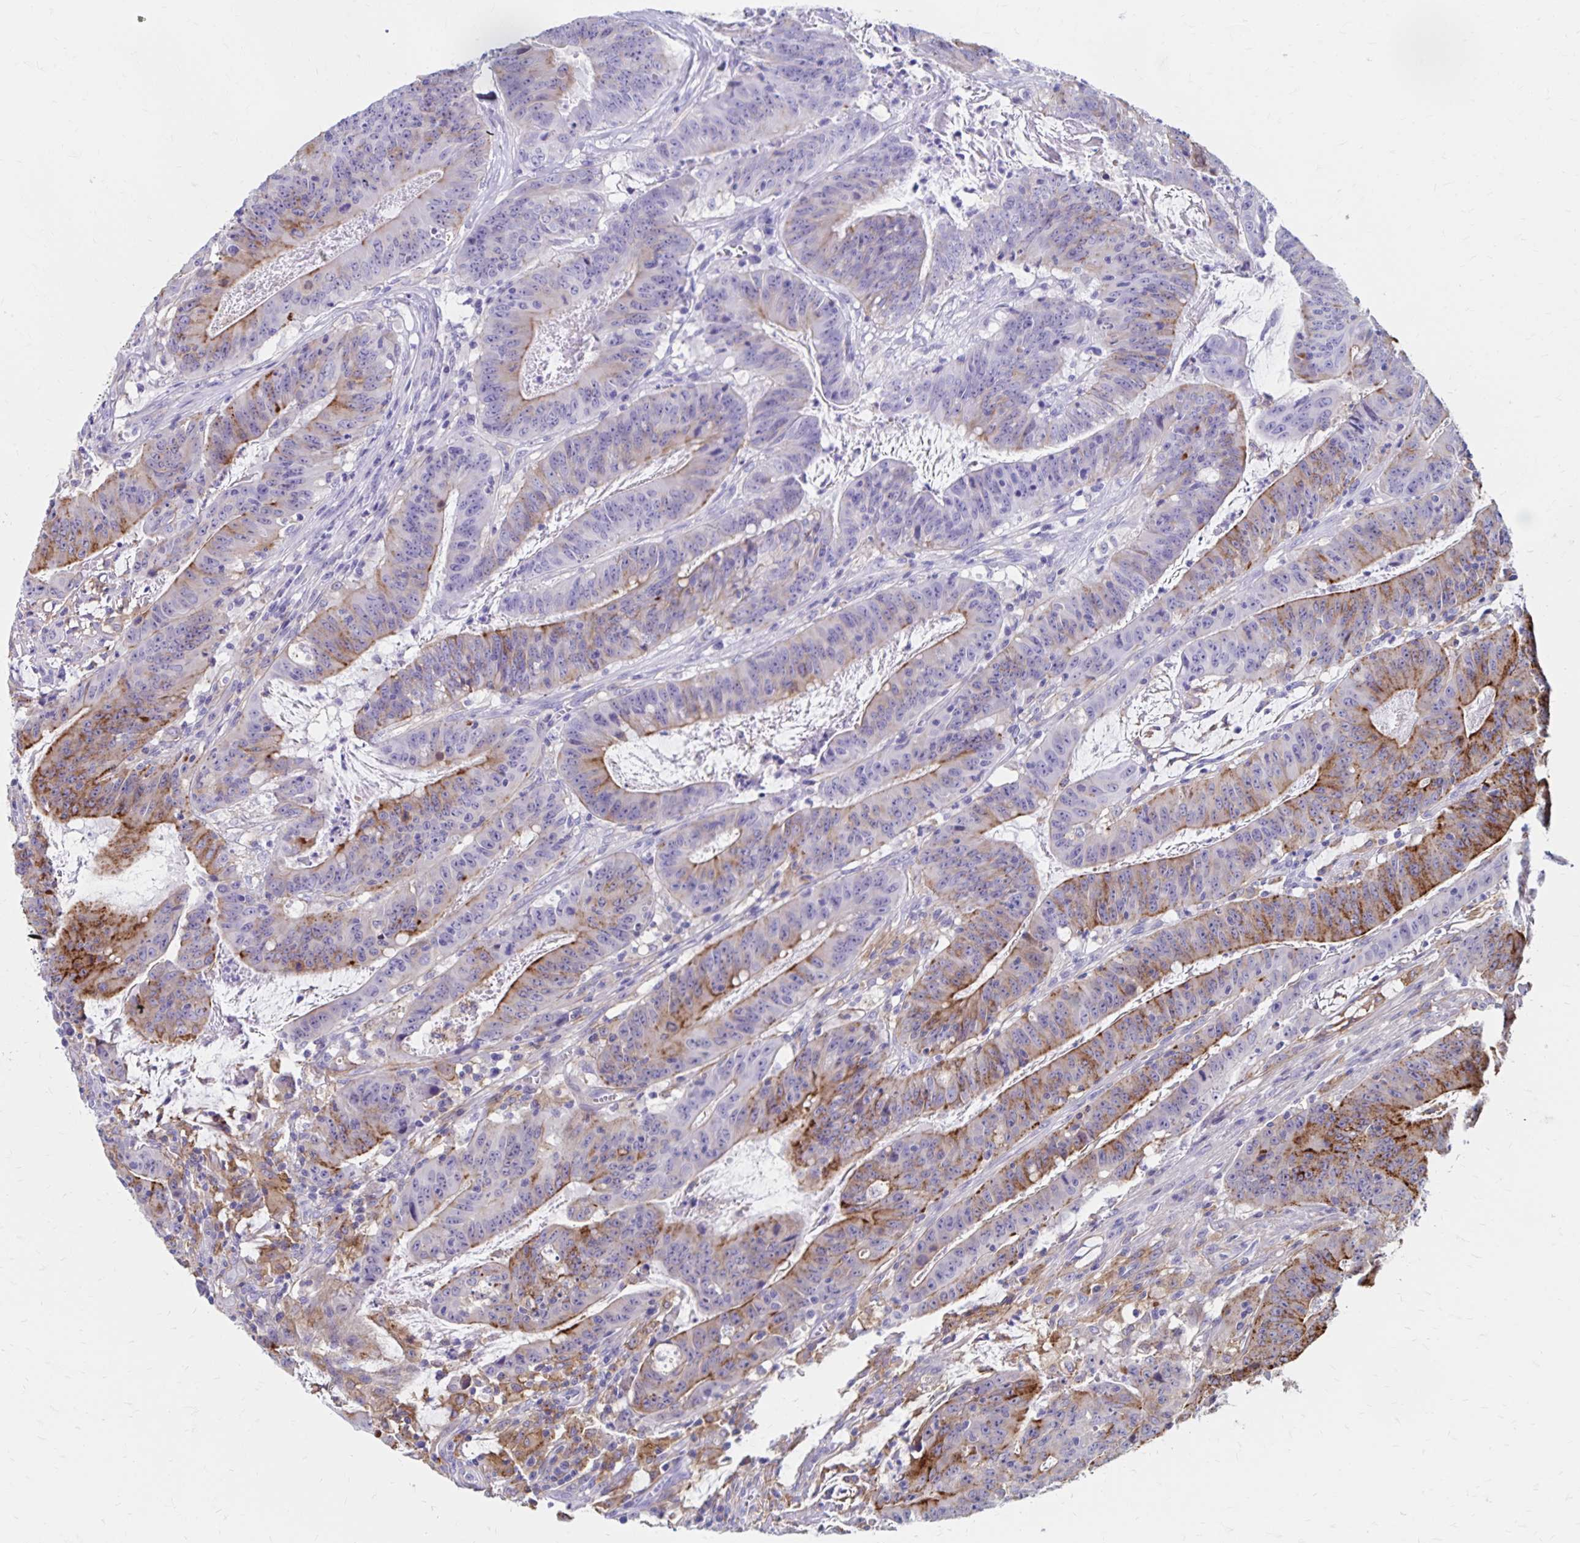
{"staining": {"intensity": "moderate", "quantity": "25%-75%", "location": "cytoplasmic/membranous"}, "tissue": "colorectal cancer", "cell_type": "Tumor cells", "image_type": "cancer", "snomed": [{"axis": "morphology", "description": "Adenocarcinoma, NOS"}, {"axis": "topography", "description": "Colon"}], "caption": "Immunohistochemical staining of adenocarcinoma (colorectal) reveals medium levels of moderate cytoplasmic/membranous protein expression in approximately 25%-75% of tumor cells.", "gene": "TNS3", "patient": {"sex": "male", "age": 33}}